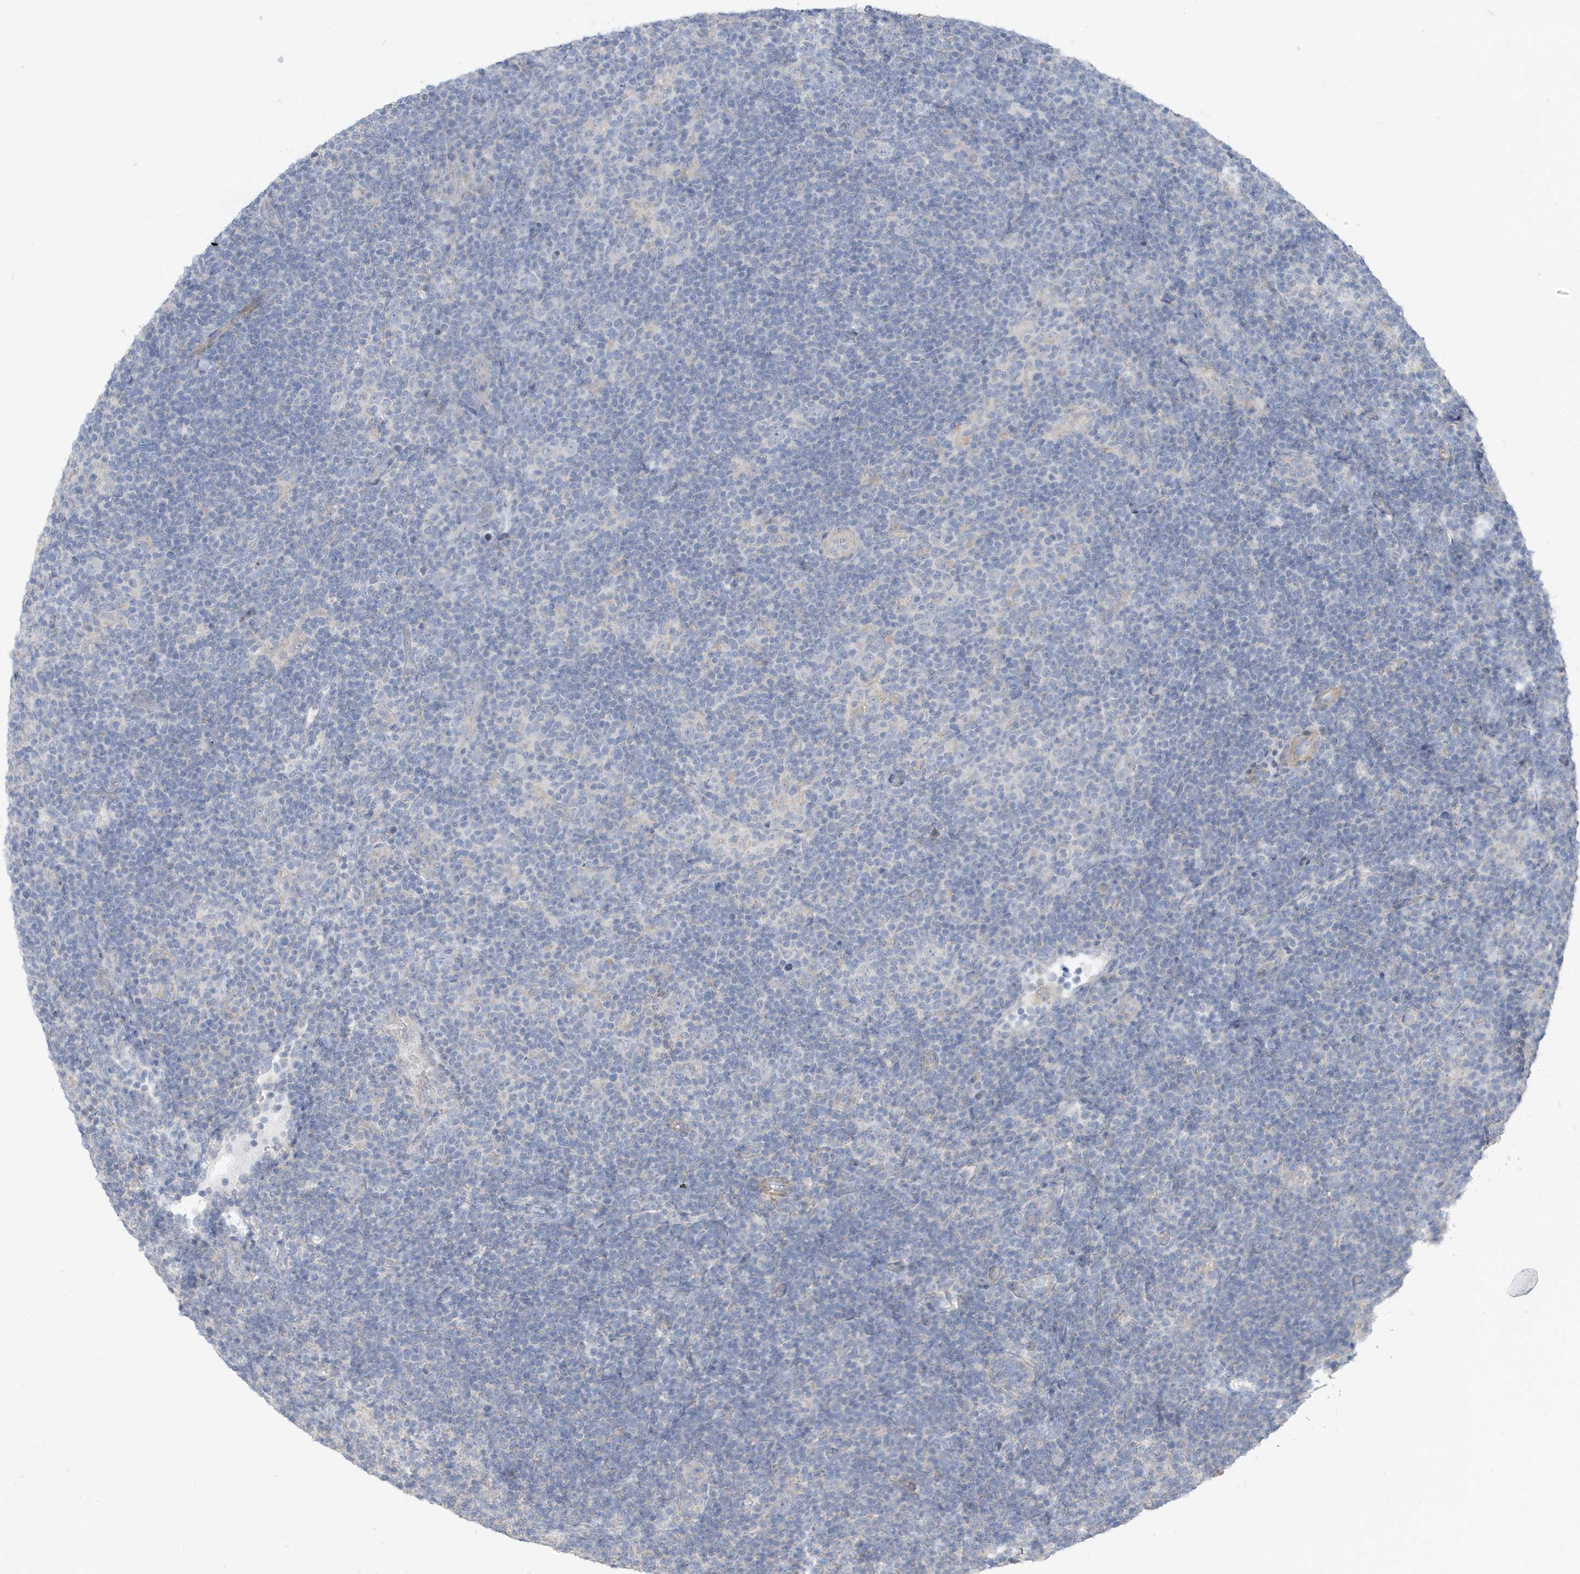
{"staining": {"intensity": "negative", "quantity": "none", "location": "none"}, "tissue": "lymphoma", "cell_type": "Tumor cells", "image_type": "cancer", "snomed": [{"axis": "morphology", "description": "Hodgkin's disease, NOS"}, {"axis": "topography", "description": "Lymph node"}], "caption": "This is an immunohistochemistry (IHC) histopathology image of human lymphoma. There is no positivity in tumor cells.", "gene": "ATP13A5", "patient": {"sex": "female", "age": 57}}